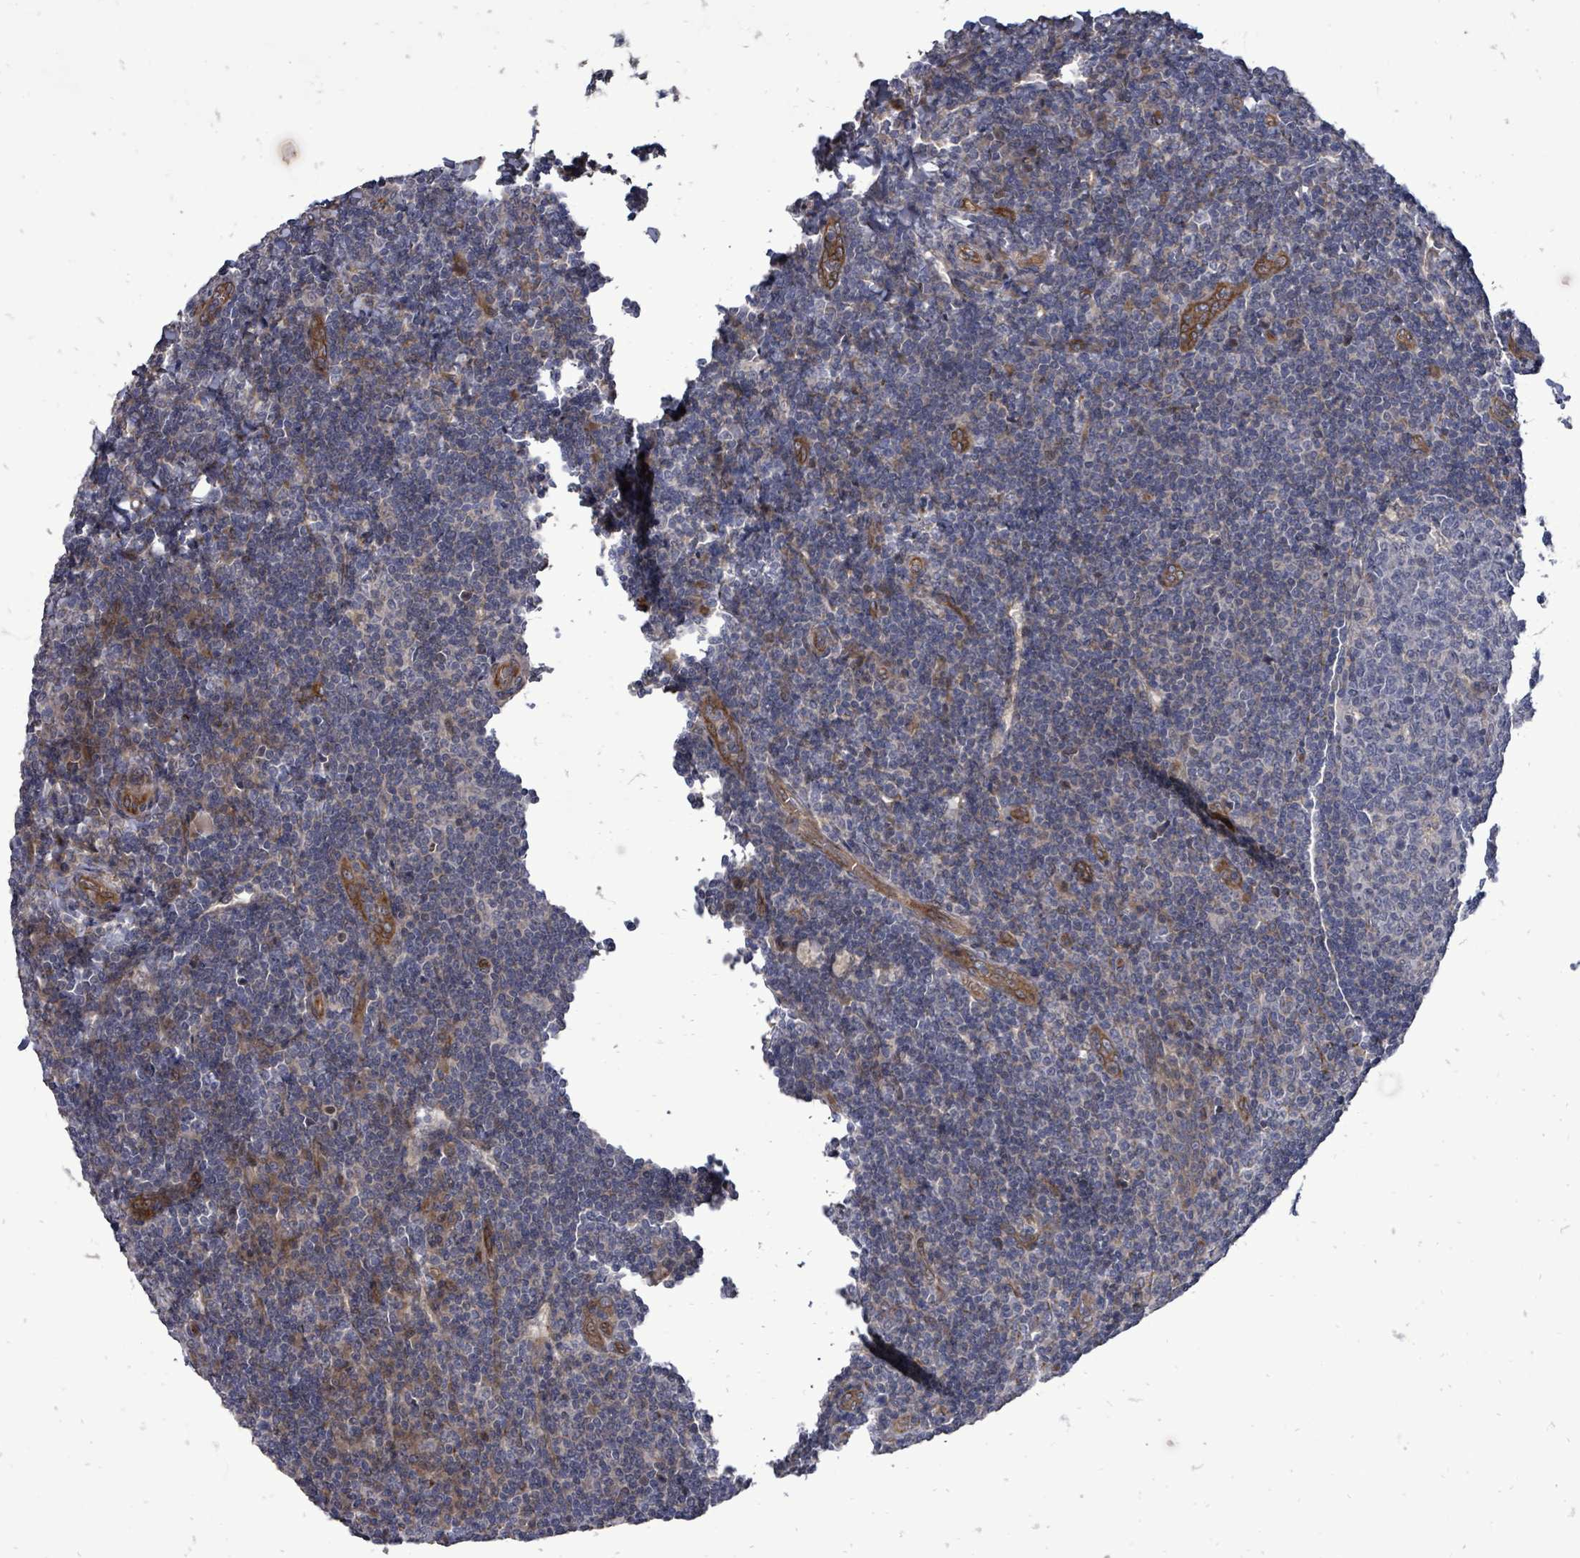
{"staining": {"intensity": "moderate", "quantity": "<25%", "location": "cytoplasmic/membranous"}, "tissue": "tonsil", "cell_type": "Germinal center cells", "image_type": "normal", "snomed": [{"axis": "morphology", "description": "Normal tissue, NOS"}, {"axis": "topography", "description": "Tonsil"}], "caption": "This image demonstrates IHC staining of normal tonsil, with low moderate cytoplasmic/membranous positivity in approximately <25% of germinal center cells.", "gene": "RALGAPB", "patient": {"sex": "male", "age": 17}}